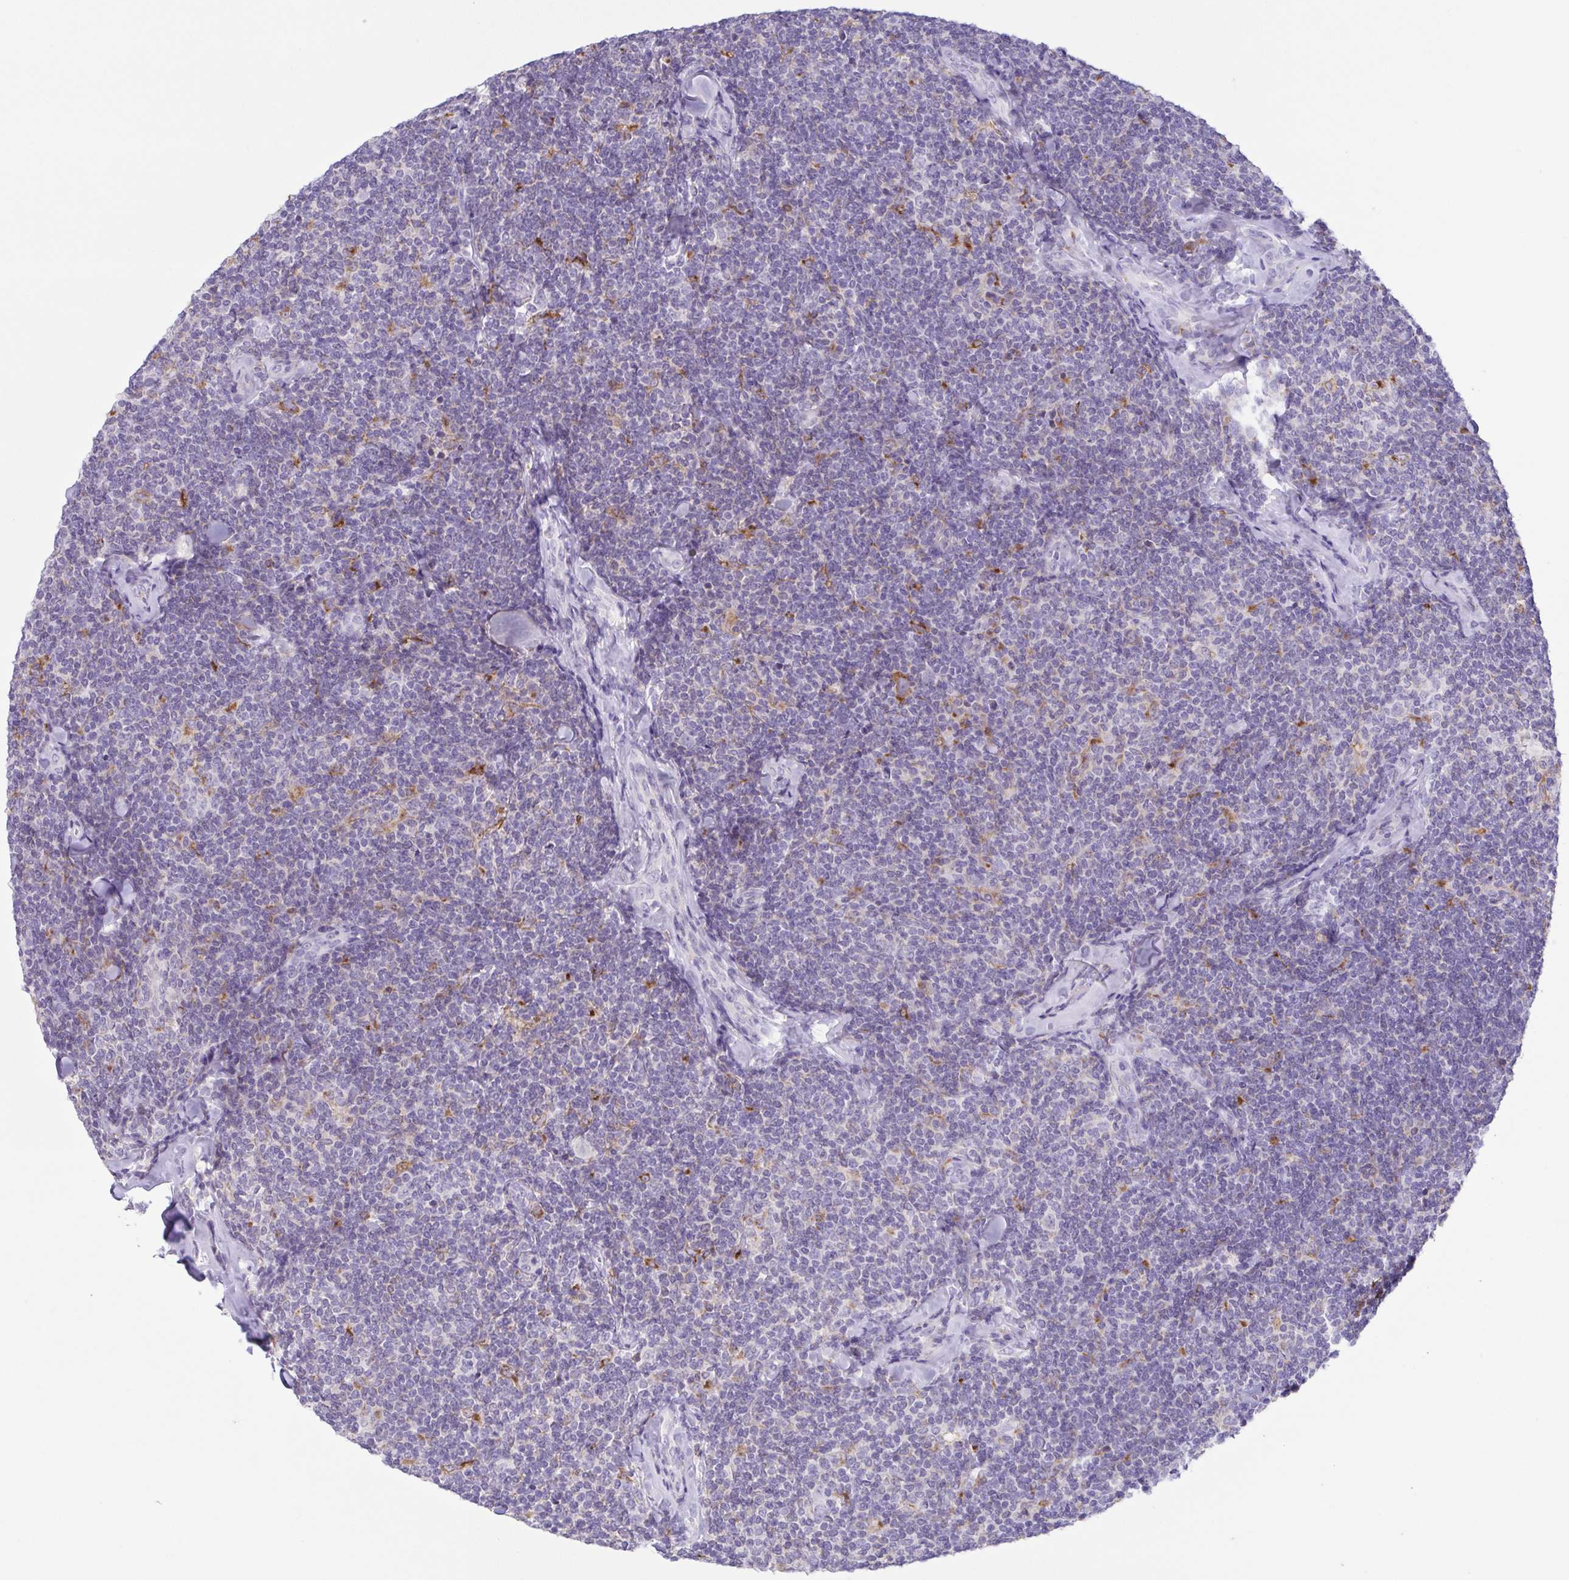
{"staining": {"intensity": "negative", "quantity": "none", "location": "none"}, "tissue": "lymphoma", "cell_type": "Tumor cells", "image_type": "cancer", "snomed": [{"axis": "morphology", "description": "Malignant lymphoma, non-Hodgkin's type, Low grade"}, {"axis": "topography", "description": "Lymph node"}], "caption": "IHC micrograph of neoplastic tissue: human malignant lymphoma, non-Hodgkin's type (low-grade) stained with DAB (3,3'-diaminobenzidine) exhibits no significant protein staining in tumor cells. Brightfield microscopy of IHC stained with DAB (brown) and hematoxylin (blue), captured at high magnification.", "gene": "ATP6V1G2", "patient": {"sex": "female", "age": 56}}